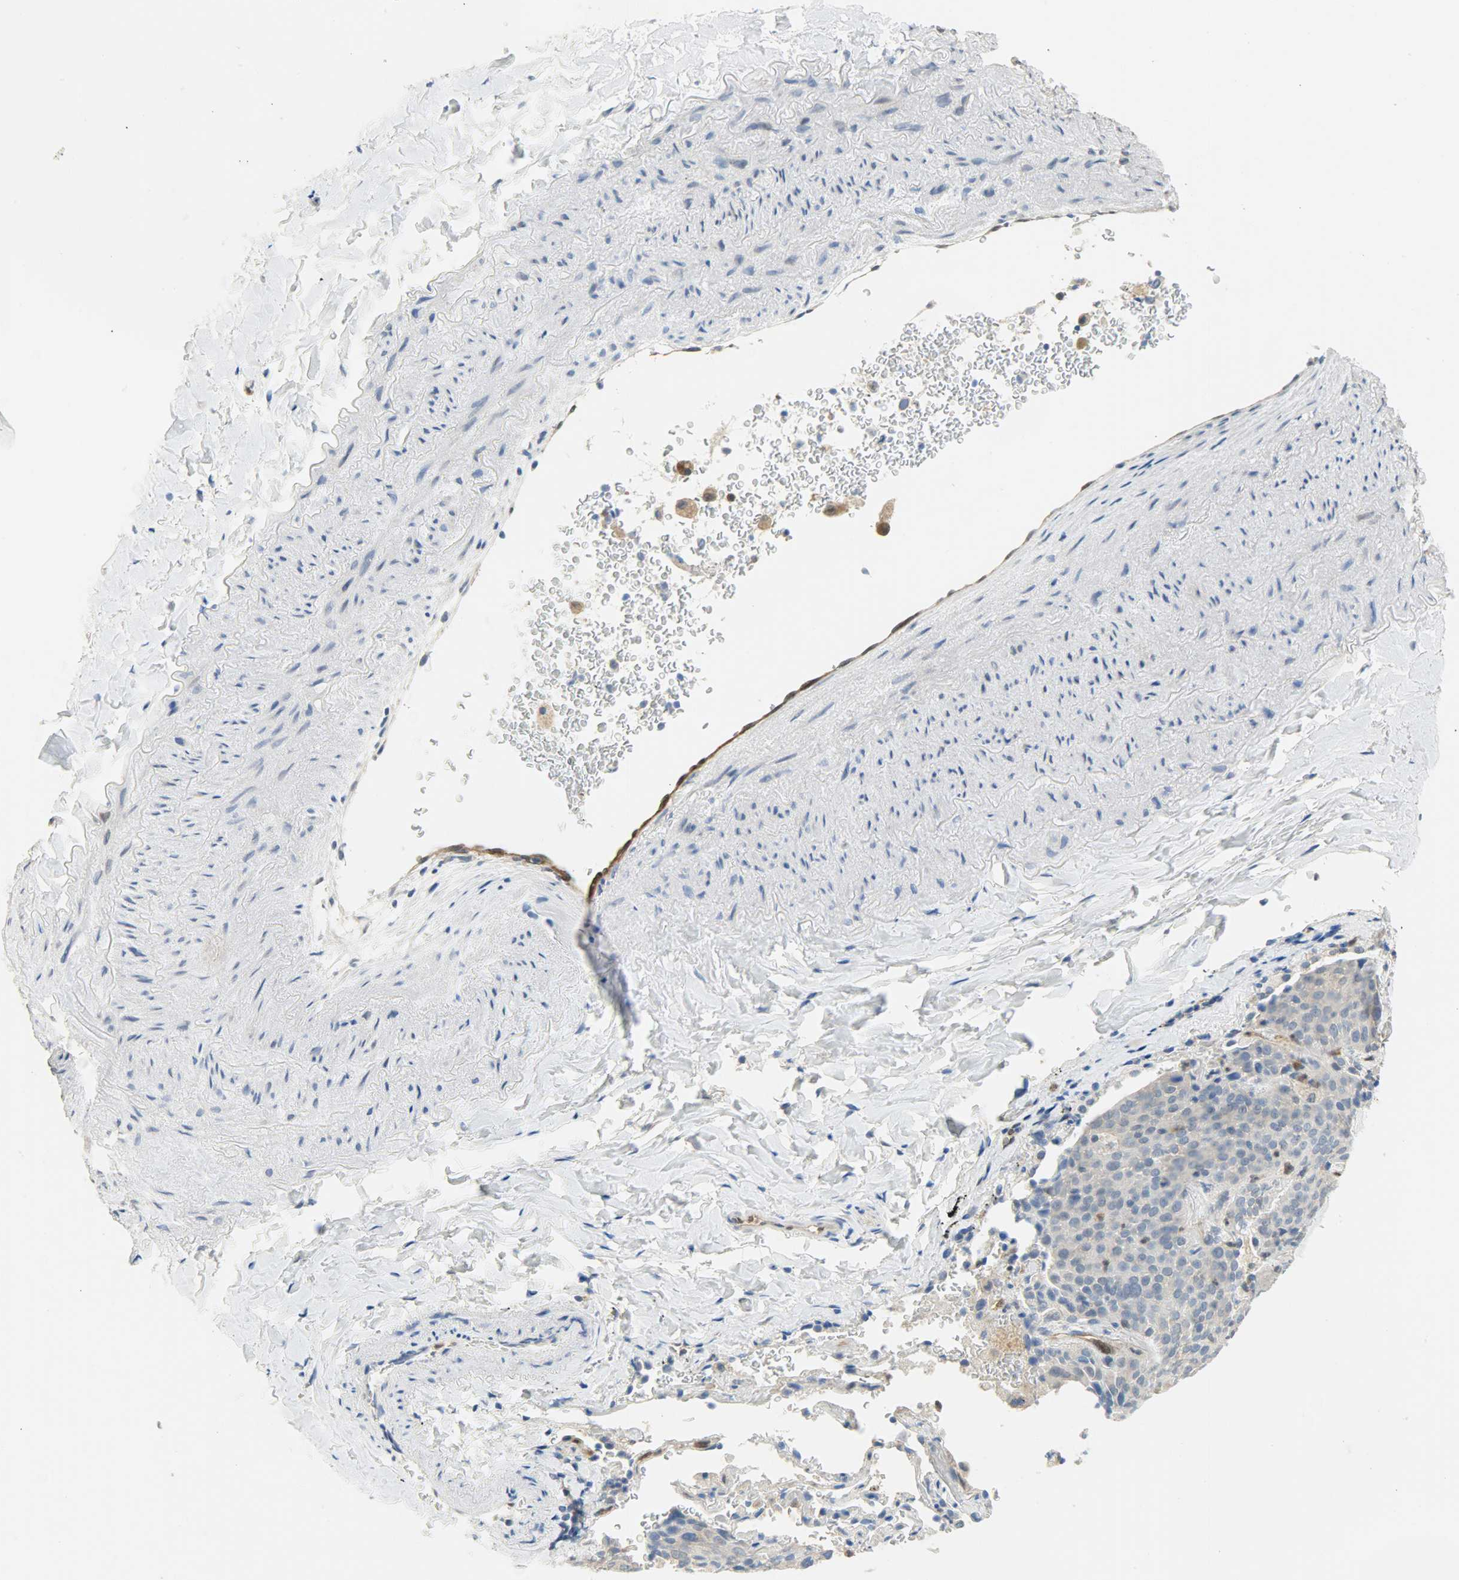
{"staining": {"intensity": "negative", "quantity": "none", "location": "none"}, "tissue": "lung cancer", "cell_type": "Tumor cells", "image_type": "cancer", "snomed": [{"axis": "morphology", "description": "Squamous cell carcinoma, NOS"}, {"axis": "topography", "description": "Lung"}], "caption": "There is no significant expression in tumor cells of lung squamous cell carcinoma. Nuclei are stained in blue.", "gene": "FKBP1A", "patient": {"sex": "male", "age": 54}}